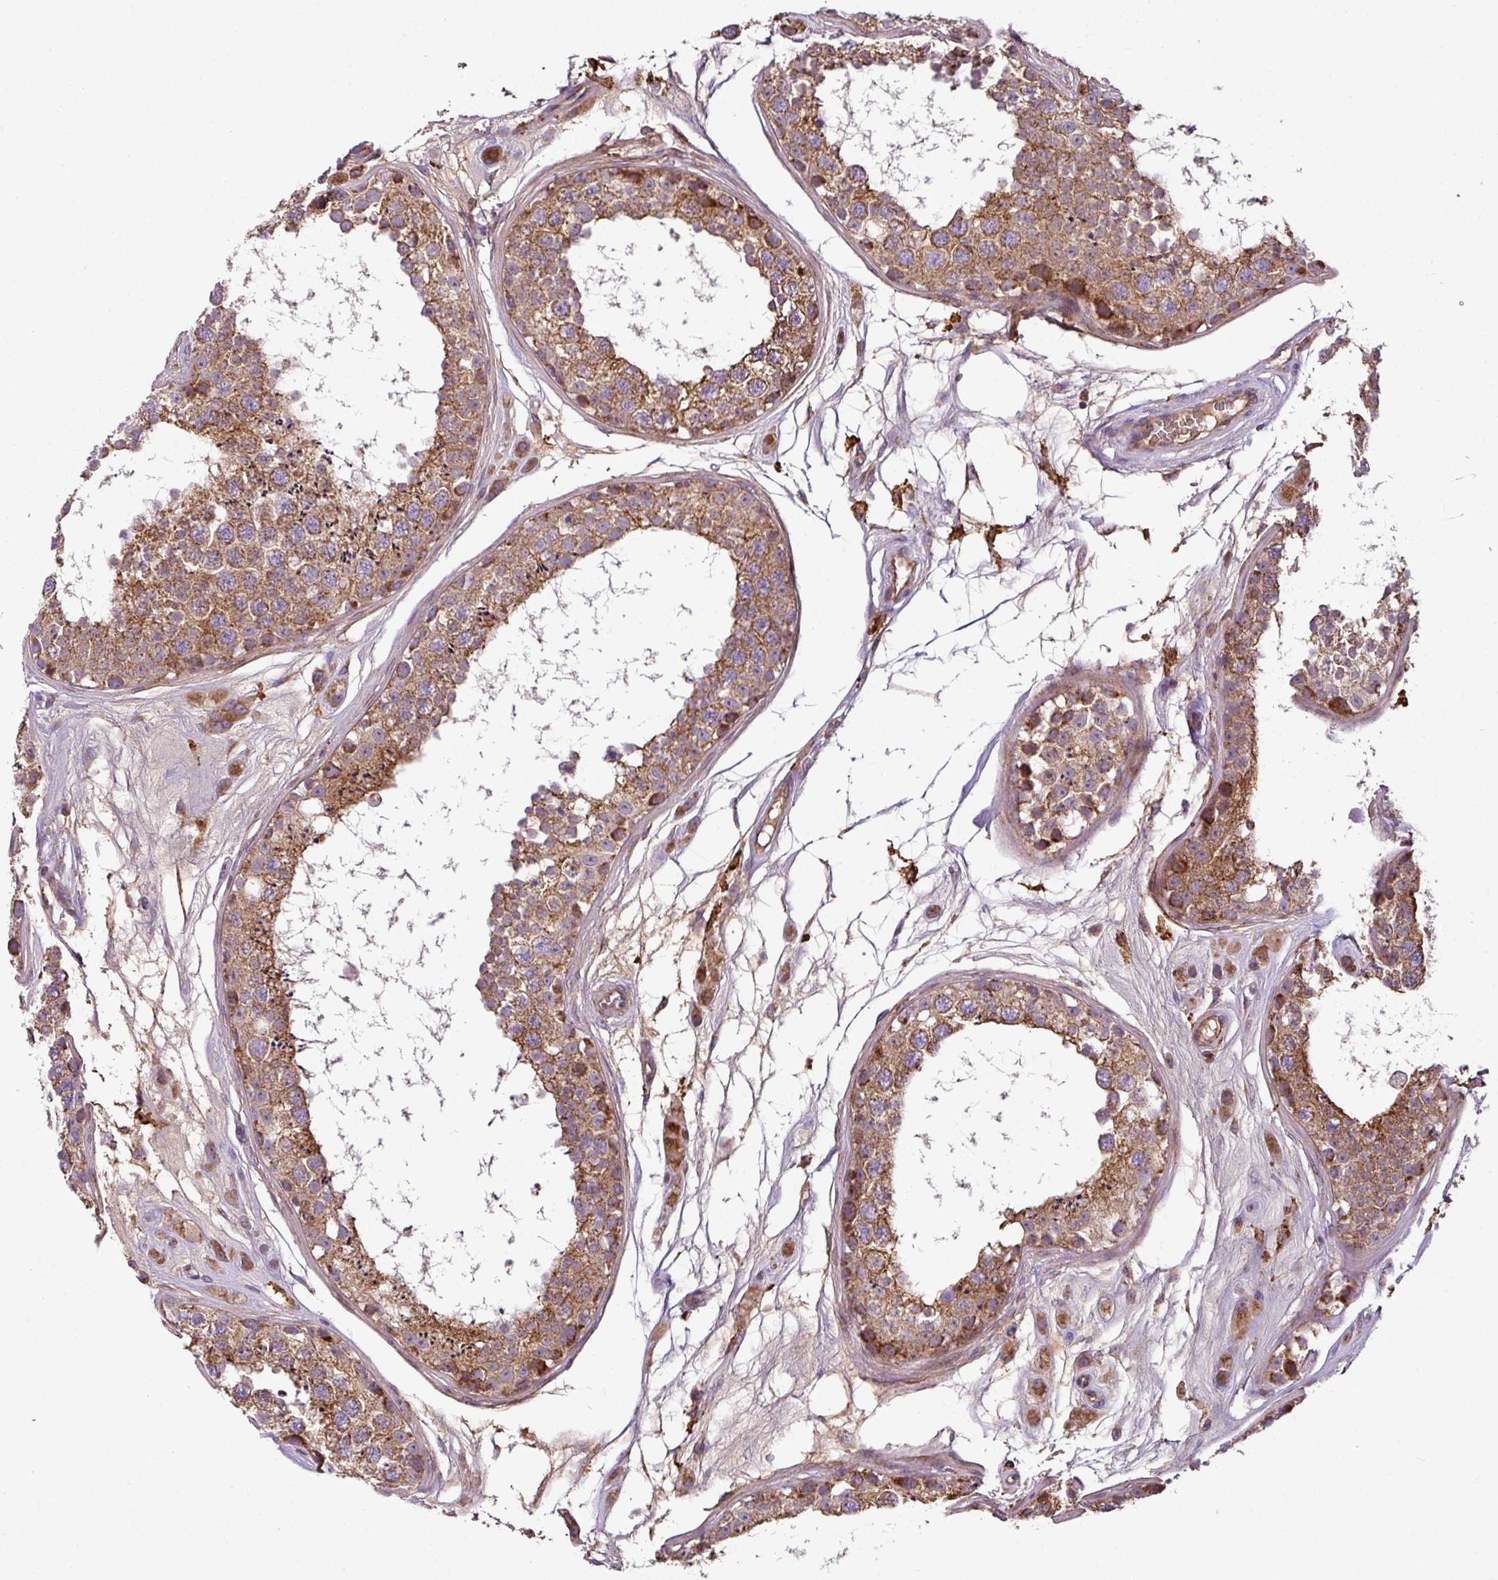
{"staining": {"intensity": "moderate", "quantity": ">75%", "location": "cytoplasmic/membranous"}, "tissue": "testis", "cell_type": "Cells in seminiferous ducts", "image_type": "normal", "snomed": [{"axis": "morphology", "description": "Normal tissue, NOS"}, {"axis": "topography", "description": "Testis"}], "caption": "Immunohistochemical staining of benign human testis exhibits >75% levels of moderate cytoplasmic/membranous protein expression in about >75% of cells in seminiferous ducts.", "gene": "ZNF513", "patient": {"sex": "male", "age": 25}}